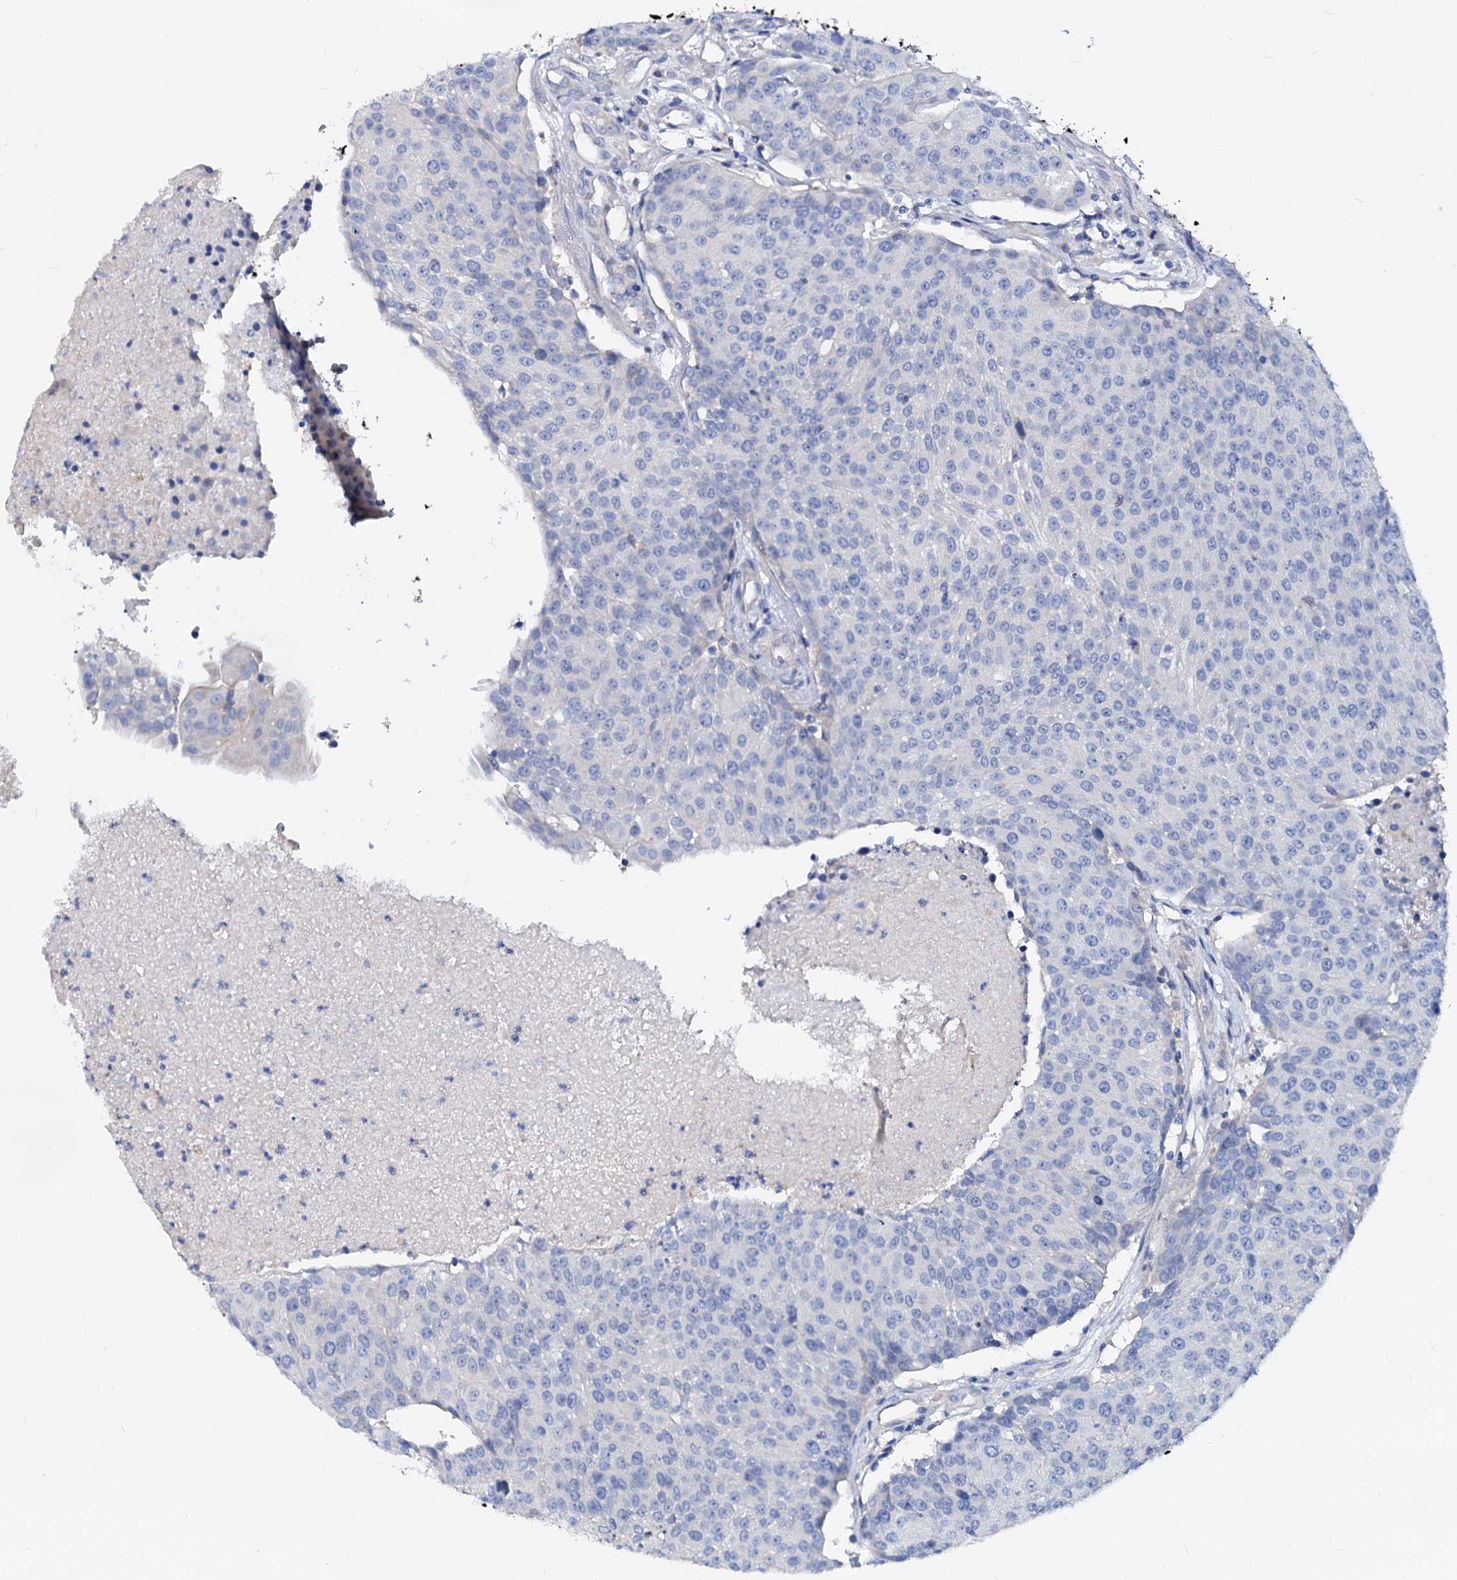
{"staining": {"intensity": "negative", "quantity": "none", "location": "none"}, "tissue": "urothelial cancer", "cell_type": "Tumor cells", "image_type": "cancer", "snomed": [{"axis": "morphology", "description": "Urothelial carcinoma, High grade"}, {"axis": "topography", "description": "Urinary bladder"}], "caption": "The immunohistochemistry micrograph has no significant staining in tumor cells of urothelial cancer tissue.", "gene": "DYDC2", "patient": {"sex": "female", "age": 85}}